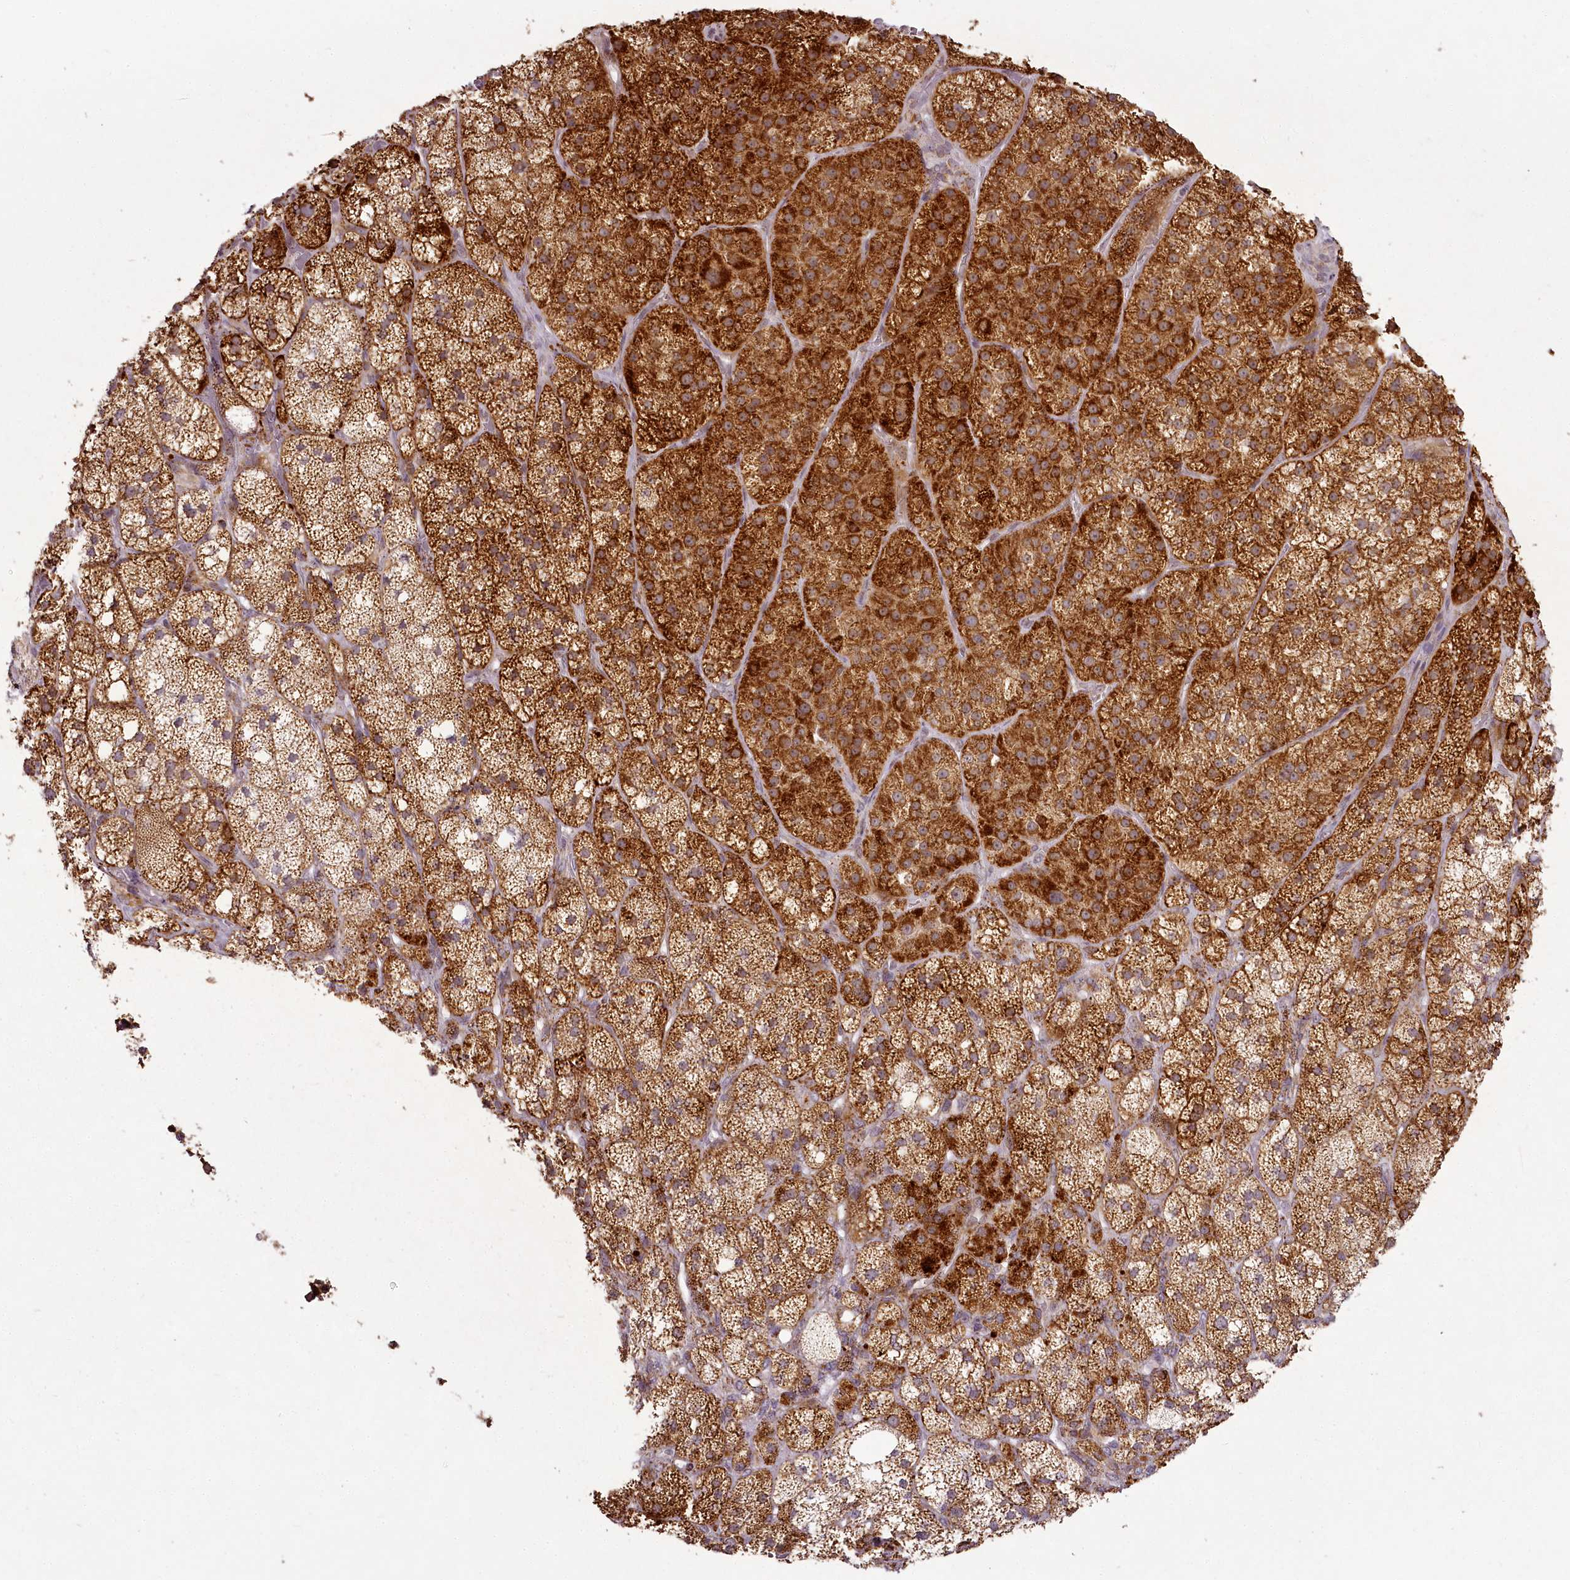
{"staining": {"intensity": "strong", "quantity": ">75%", "location": "cytoplasmic/membranous"}, "tissue": "adrenal gland", "cell_type": "Glandular cells", "image_type": "normal", "snomed": [{"axis": "morphology", "description": "Normal tissue, NOS"}, {"axis": "topography", "description": "Adrenal gland"}], "caption": "Adrenal gland stained for a protein (brown) exhibits strong cytoplasmic/membranous positive staining in about >75% of glandular cells.", "gene": "CHCHD2", "patient": {"sex": "male", "age": 61}}